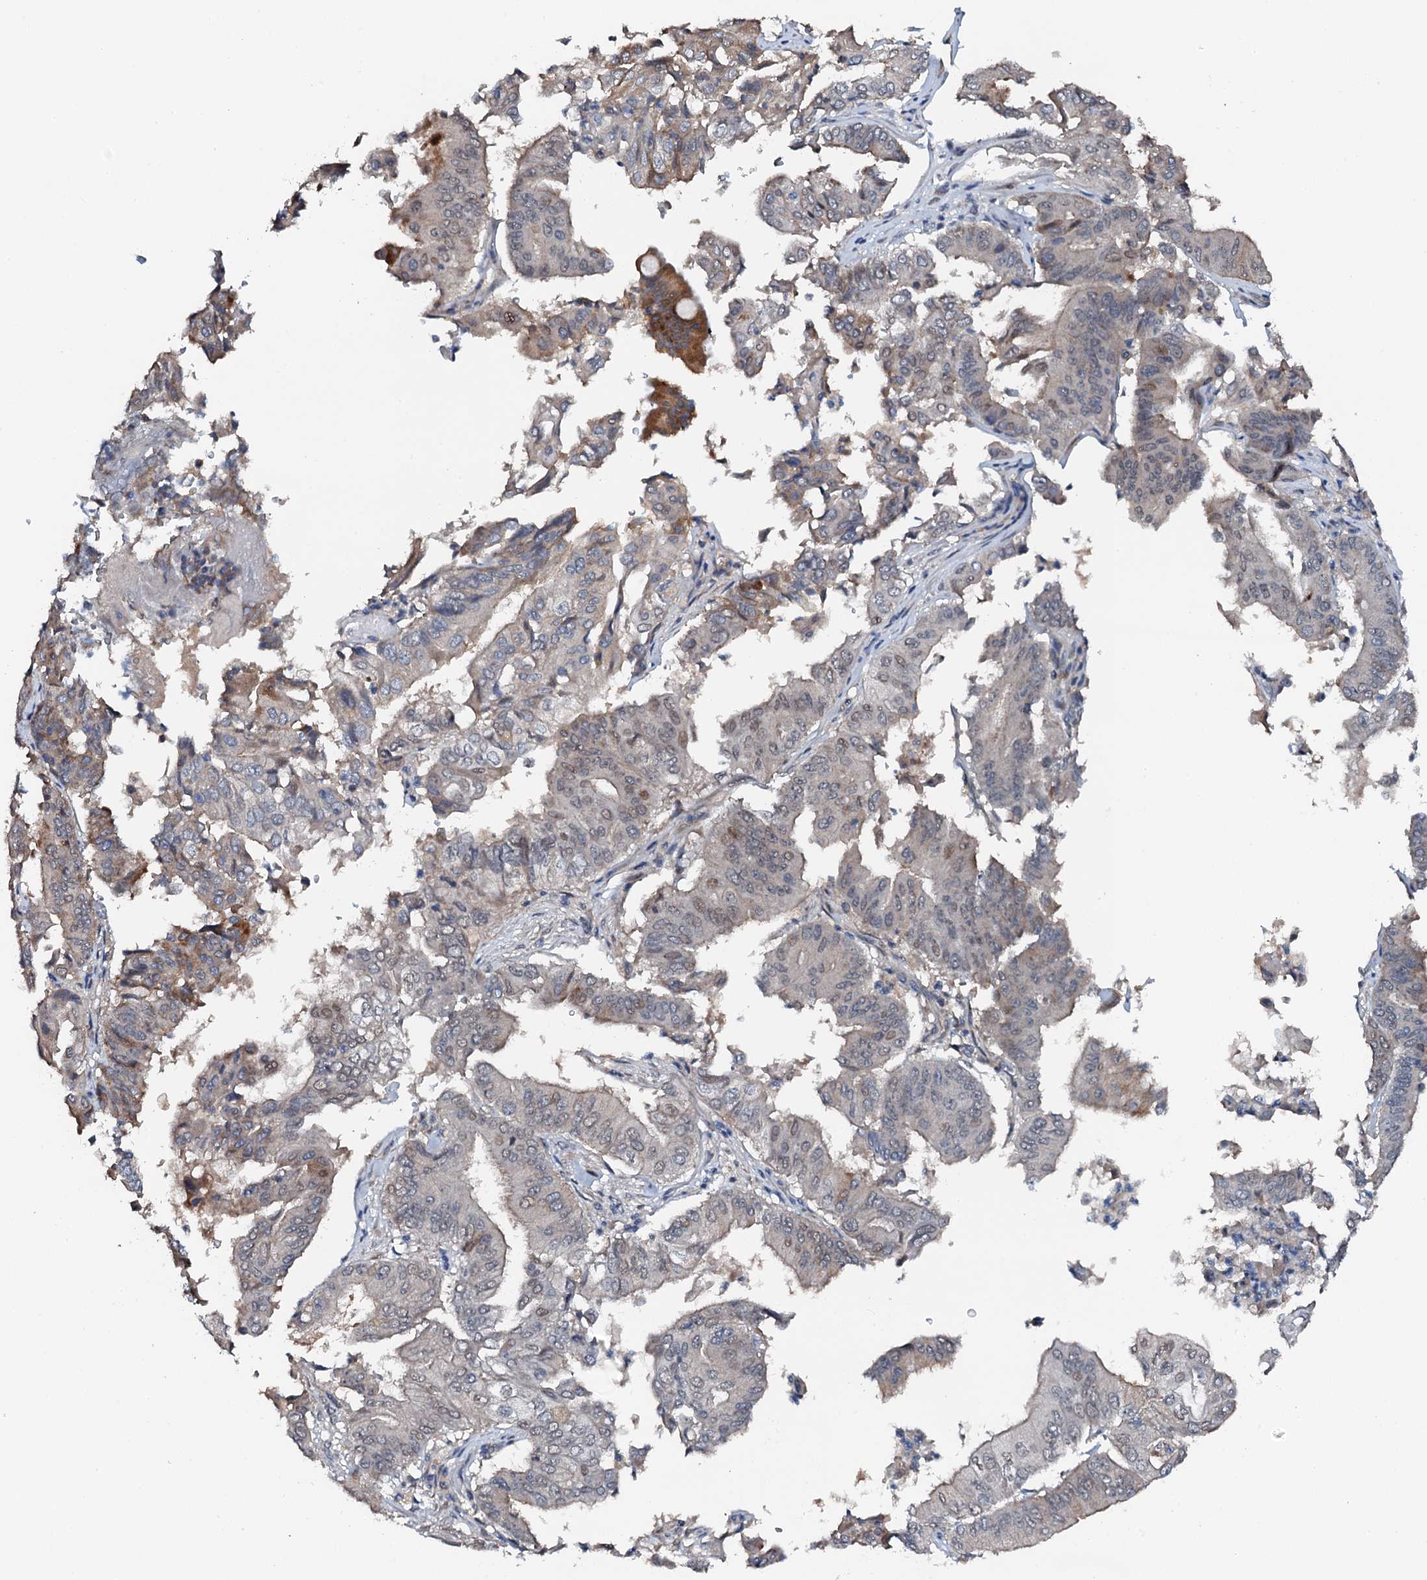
{"staining": {"intensity": "moderate", "quantity": "<25%", "location": "cytoplasmic/membranous"}, "tissue": "pancreatic cancer", "cell_type": "Tumor cells", "image_type": "cancer", "snomed": [{"axis": "morphology", "description": "Adenocarcinoma, NOS"}, {"axis": "topography", "description": "Pancreas"}], "caption": "Protein expression analysis of human pancreatic adenocarcinoma reveals moderate cytoplasmic/membranous staining in about <25% of tumor cells.", "gene": "FLYWCH1", "patient": {"sex": "female", "age": 77}}